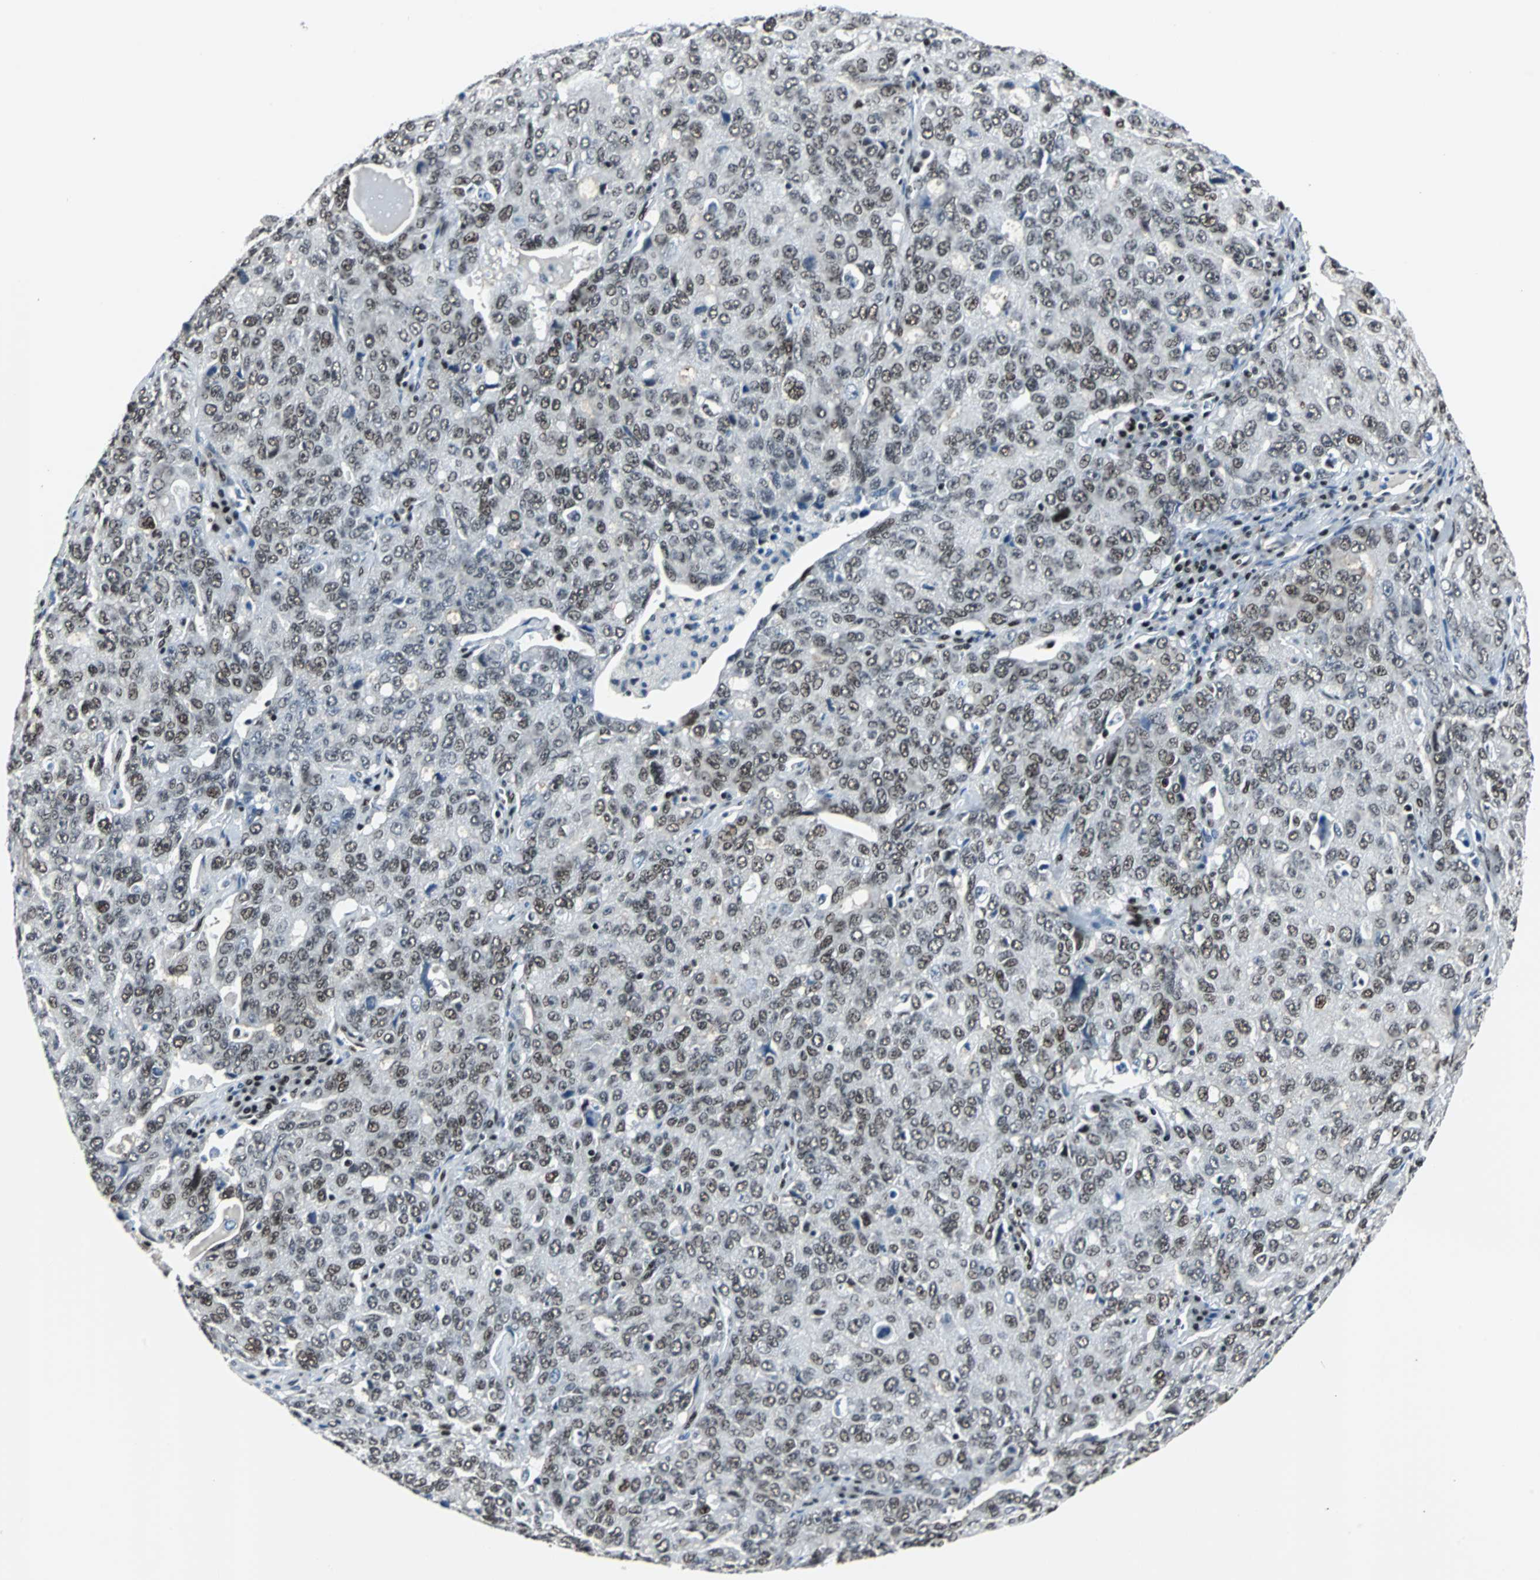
{"staining": {"intensity": "moderate", "quantity": ">75%", "location": "nuclear"}, "tissue": "ovarian cancer", "cell_type": "Tumor cells", "image_type": "cancer", "snomed": [{"axis": "morphology", "description": "Carcinoma, endometroid"}, {"axis": "topography", "description": "Ovary"}], "caption": "Brown immunohistochemical staining in human ovarian cancer reveals moderate nuclear staining in about >75% of tumor cells.", "gene": "MEF2D", "patient": {"sex": "female", "age": 62}}